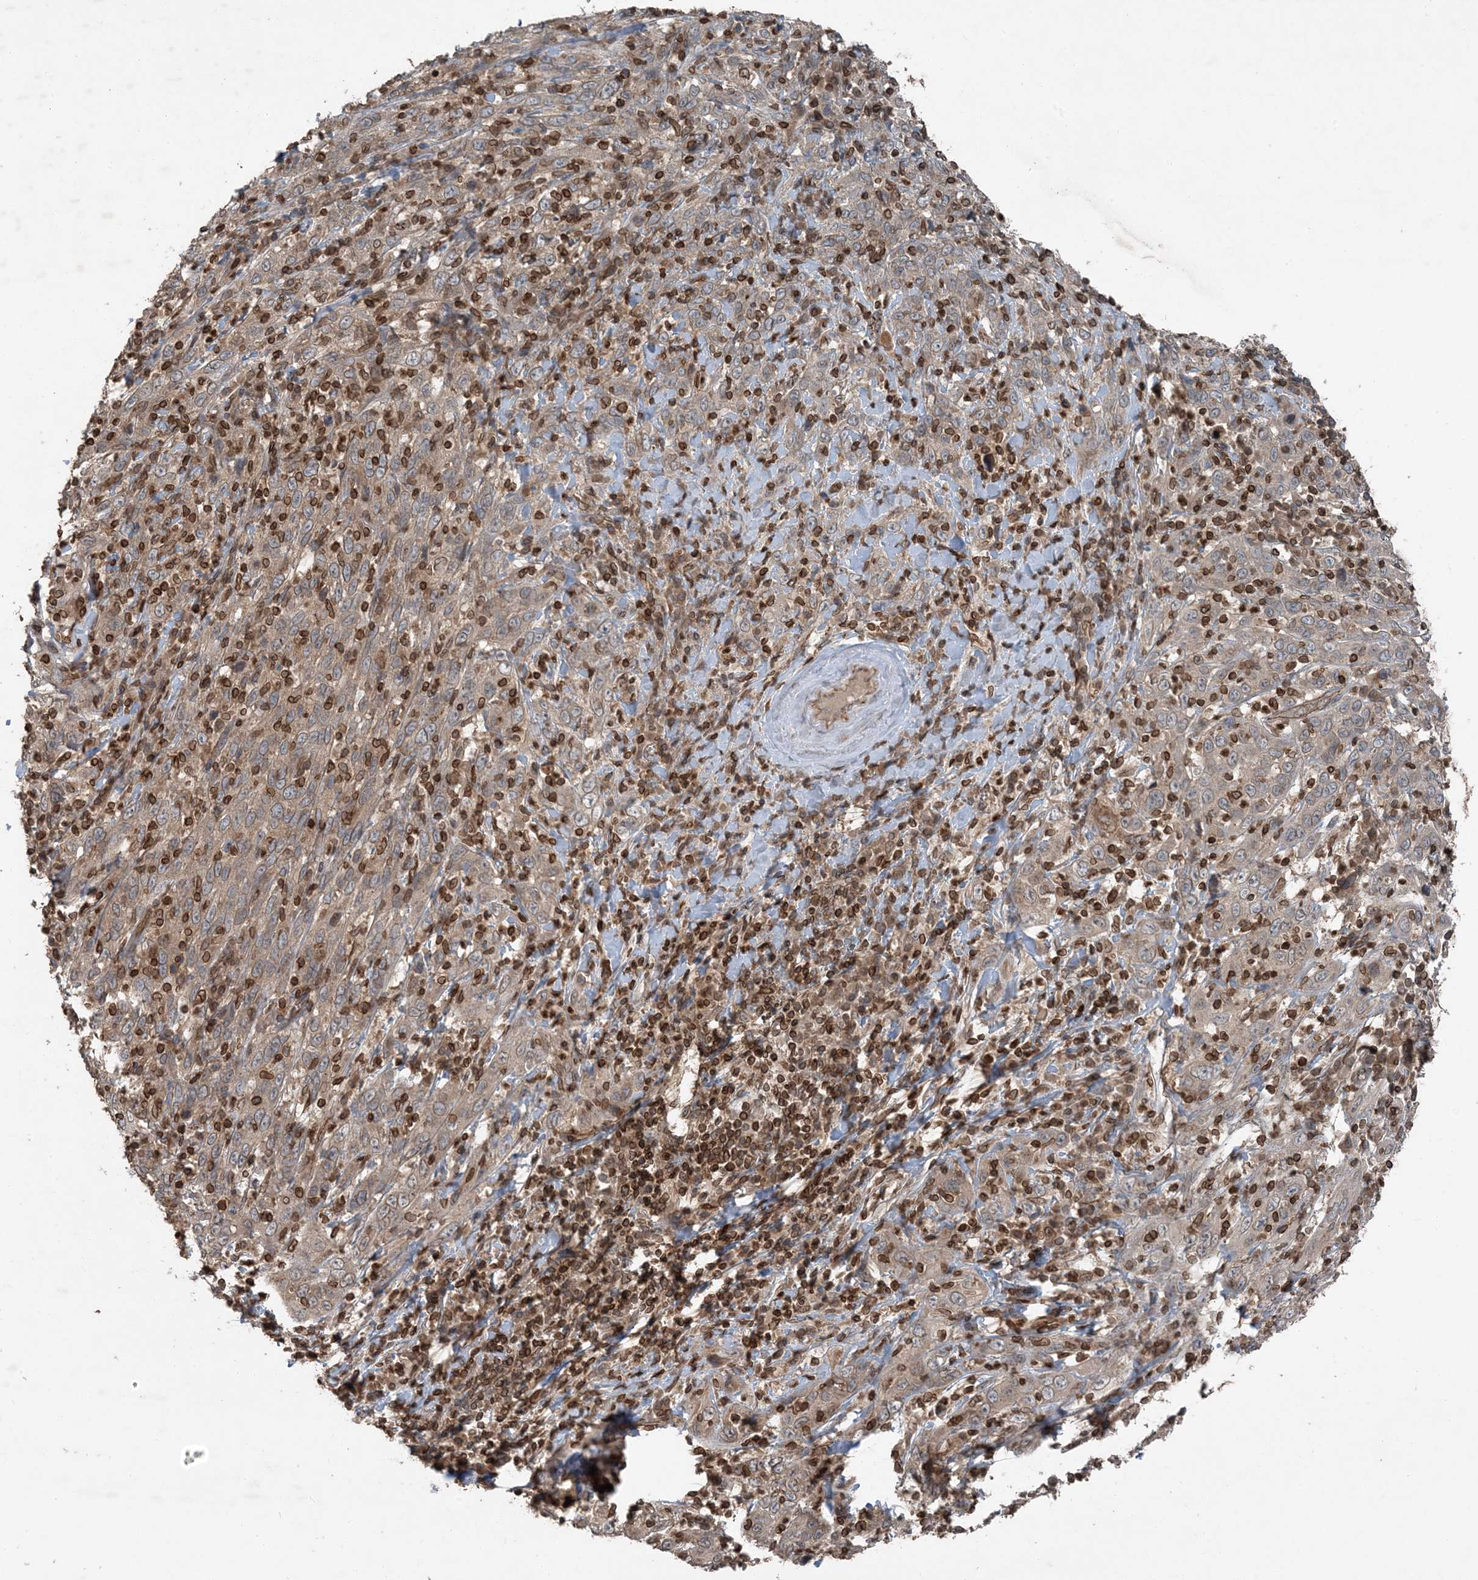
{"staining": {"intensity": "weak", "quantity": ">75%", "location": "cytoplasmic/membranous"}, "tissue": "cervical cancer", "cell_type": "Tumor cells", "image_type": "cancer", "snomed": [{"axis": "morphology", "description": "Squamous cell carcinoma, NOS"}, {"axis": "topography", "description": "Cervix"}], "caption": "The immunohistochemical stain shows weak cytoplasmic/membranous positivity in tumor cells of cervical cancer tissue.", "gene": "ZFAND2B", "patient": {"sex": "female", "age": 46}}